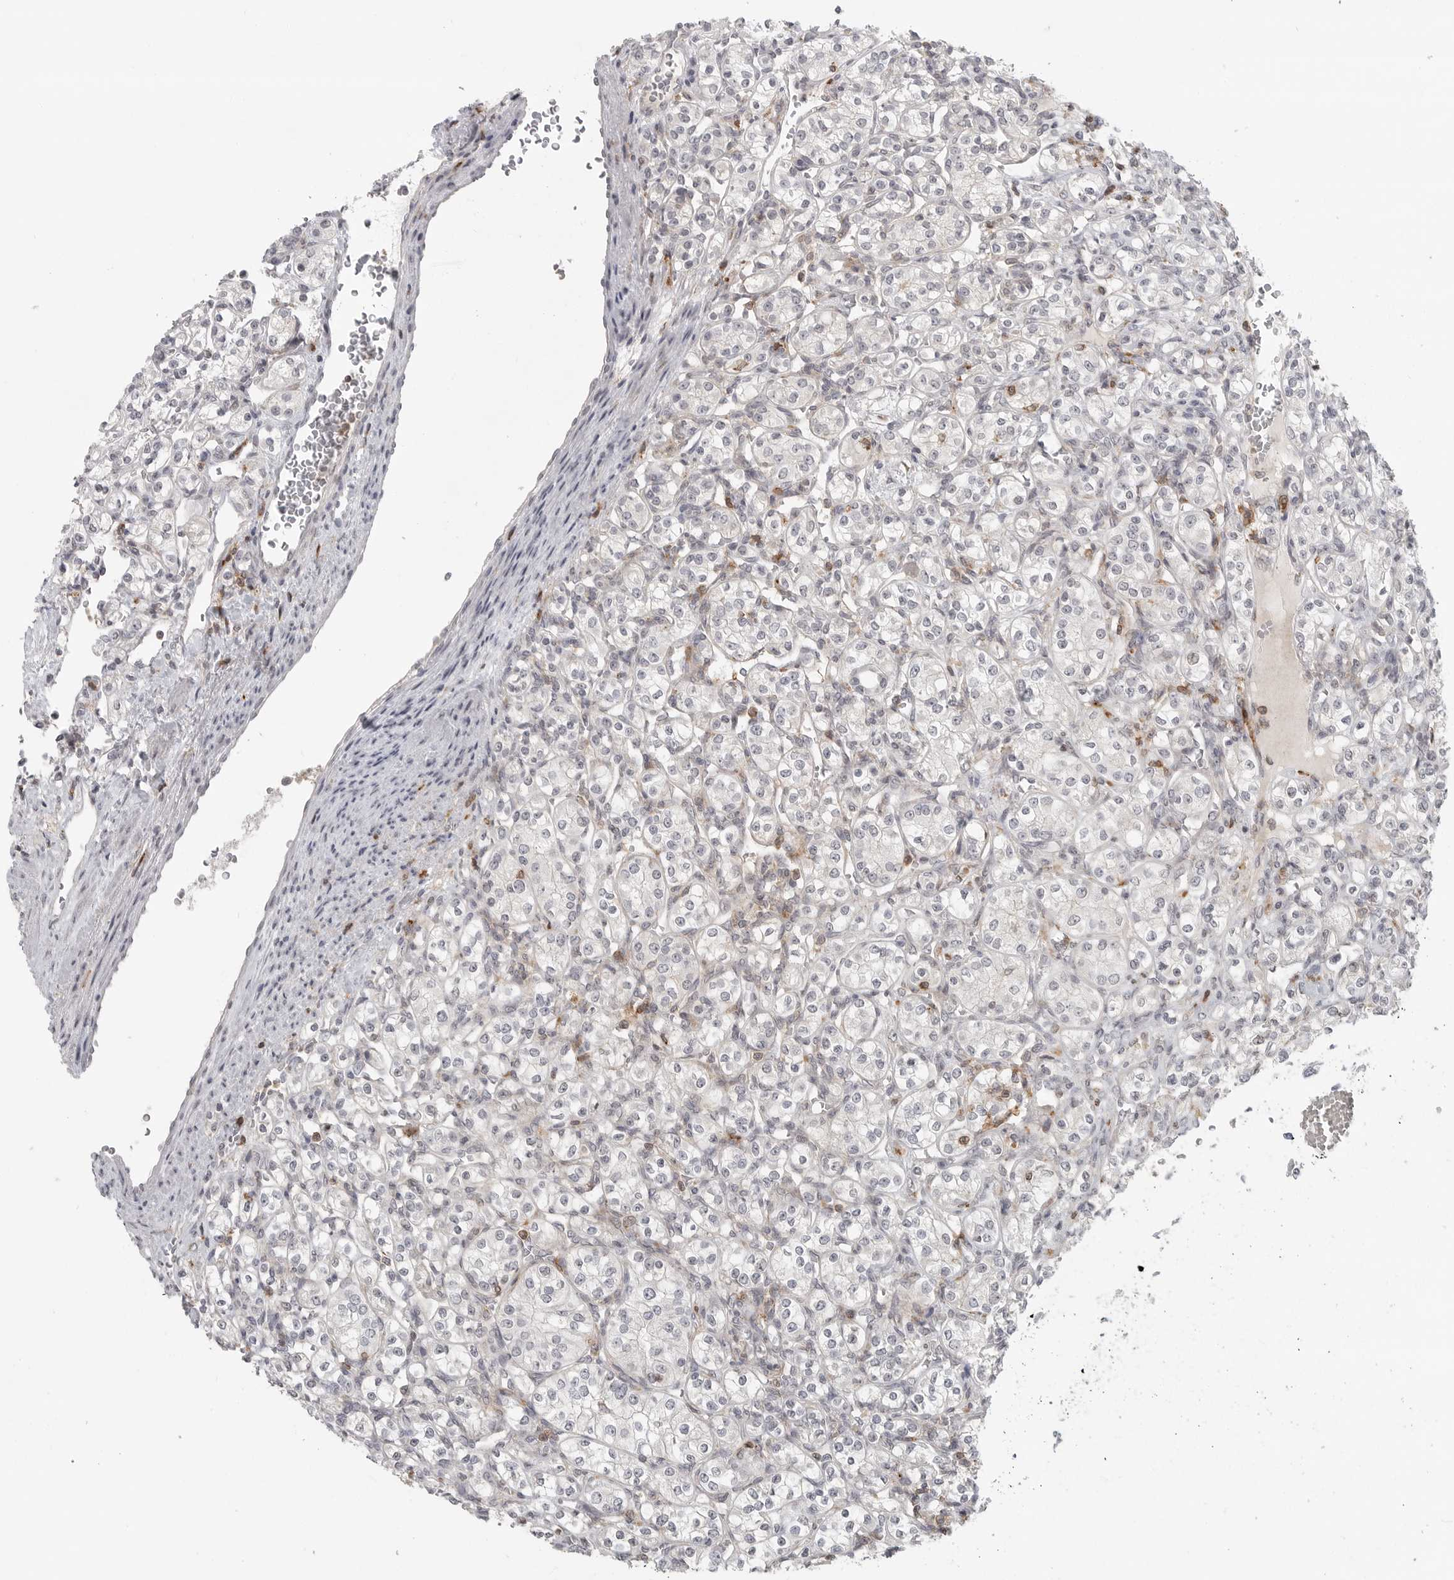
{"staining": {"intensity": "negative", "quantity": "none", "location": "none"}, "tissue": "renal cancer", "cell_type": "Tumor cells", "image_type": "cancer", "snomed": [{"axis": "morphology", "description": "Adenocarcinoma, NOS"}, {"axis": "topography", "description": "Kidney"}], "caption": "Renal cancer was stained to show a protein in brown. There is no significant positivity in tumor cells. The staining was performed using DAB (3,3'-diaminobenzidine) to visualize the protein expression in brown, while the nuclei were stained in blue with hematoxylin (Magnification: 20x).", "gene": "SH3KBP1", "patient": {"sex": "male", "age": 77}}